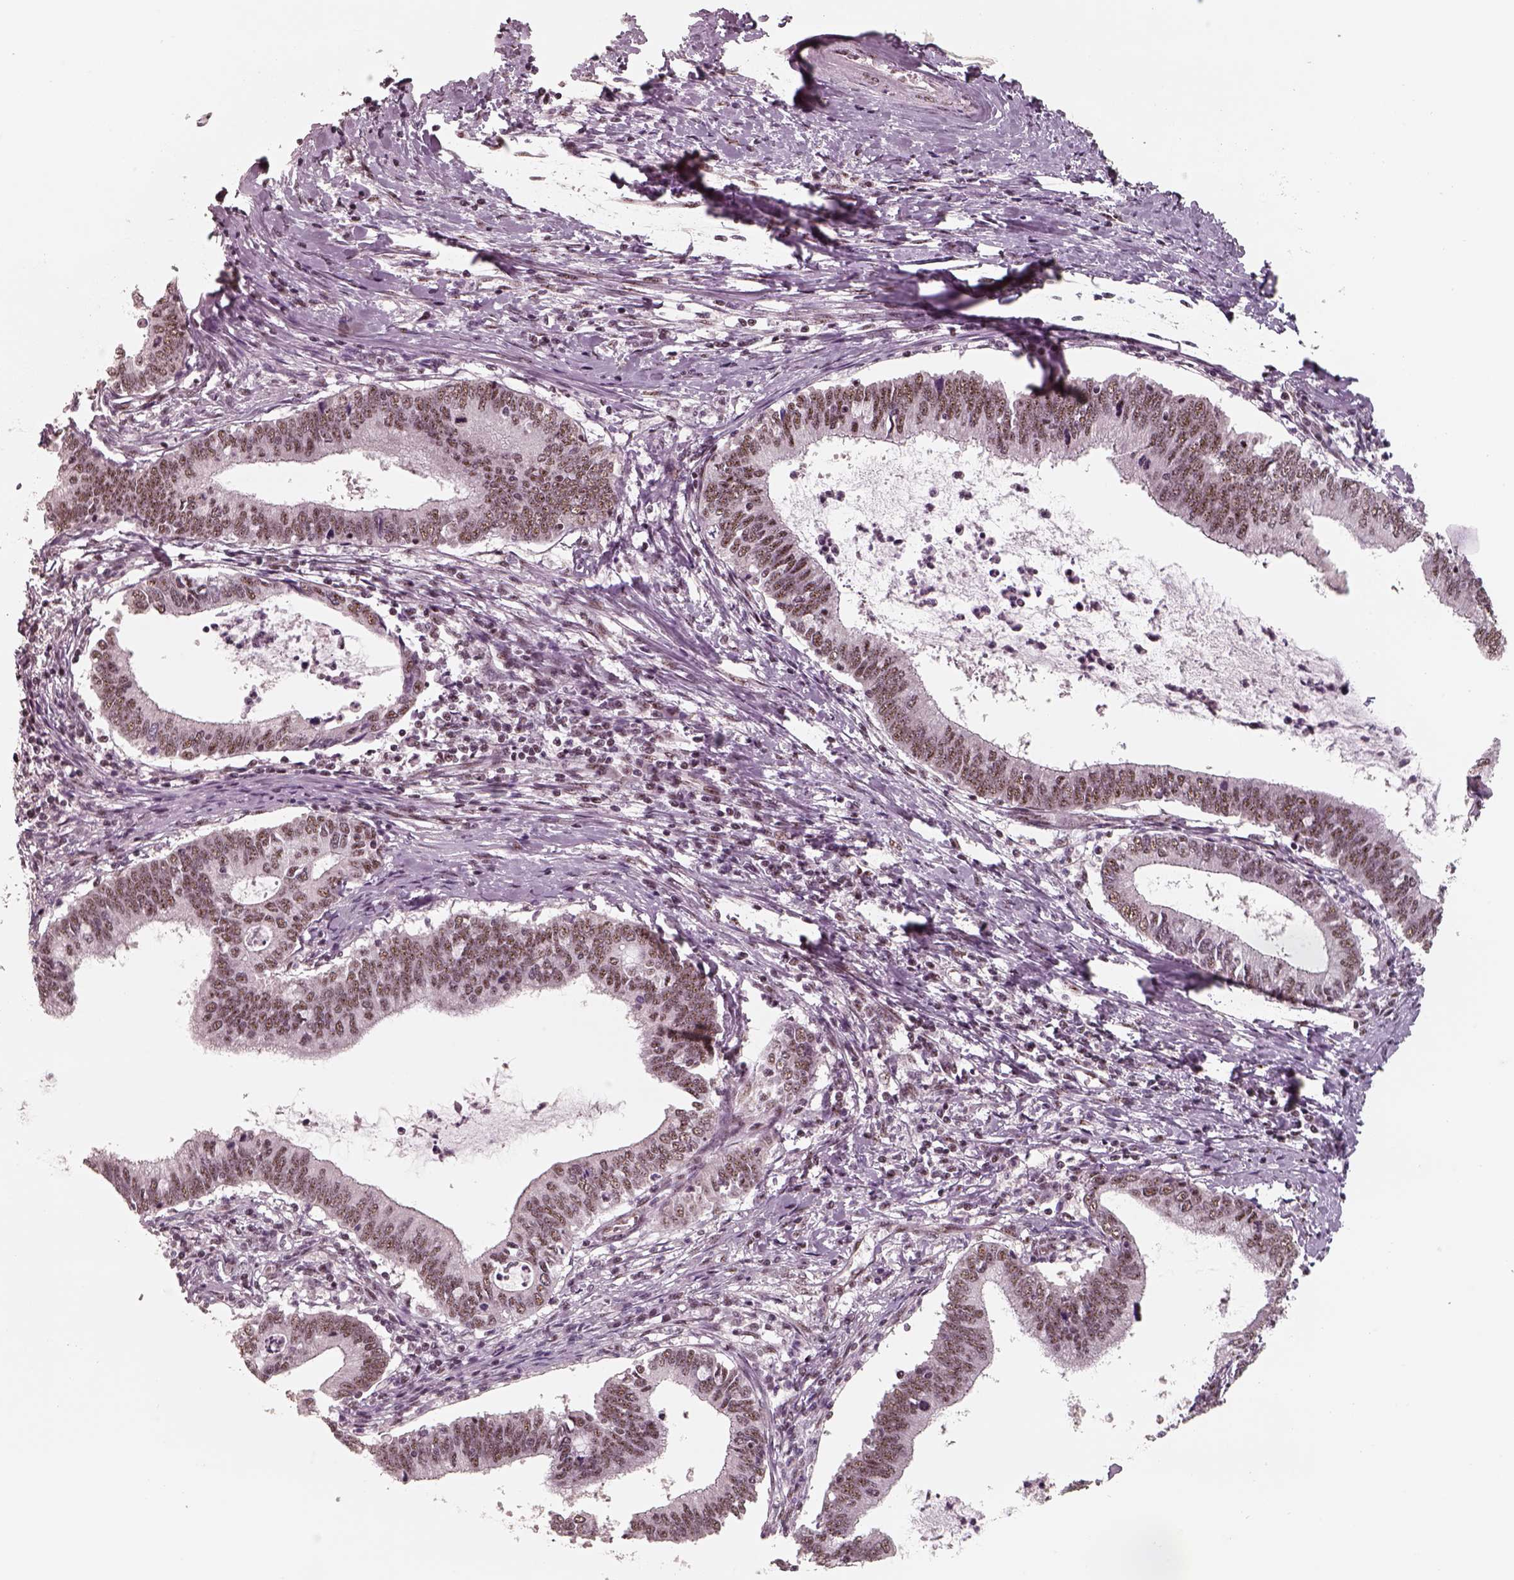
{"staining": {"intensity": "moderate", "quantity": ">75%", "location": "nuclear"}, "tissue": "cervical cancer", "cell_type": "Tumor cells", "image_type": "cancer", "snomed": [{"axis": "morphology", "description": "Adenocarcinoma, NOS"}, {"axis": "topography", "description": "Cervix"}], "caption": "Cervical adenocarcinoma was stained to show a protein in brown. There is medium levels of moderate nuclear positivity in about >75% of tumor cells.", "gene": "ATXN7L3", "patient": {"sex": "female", "age": 42}}